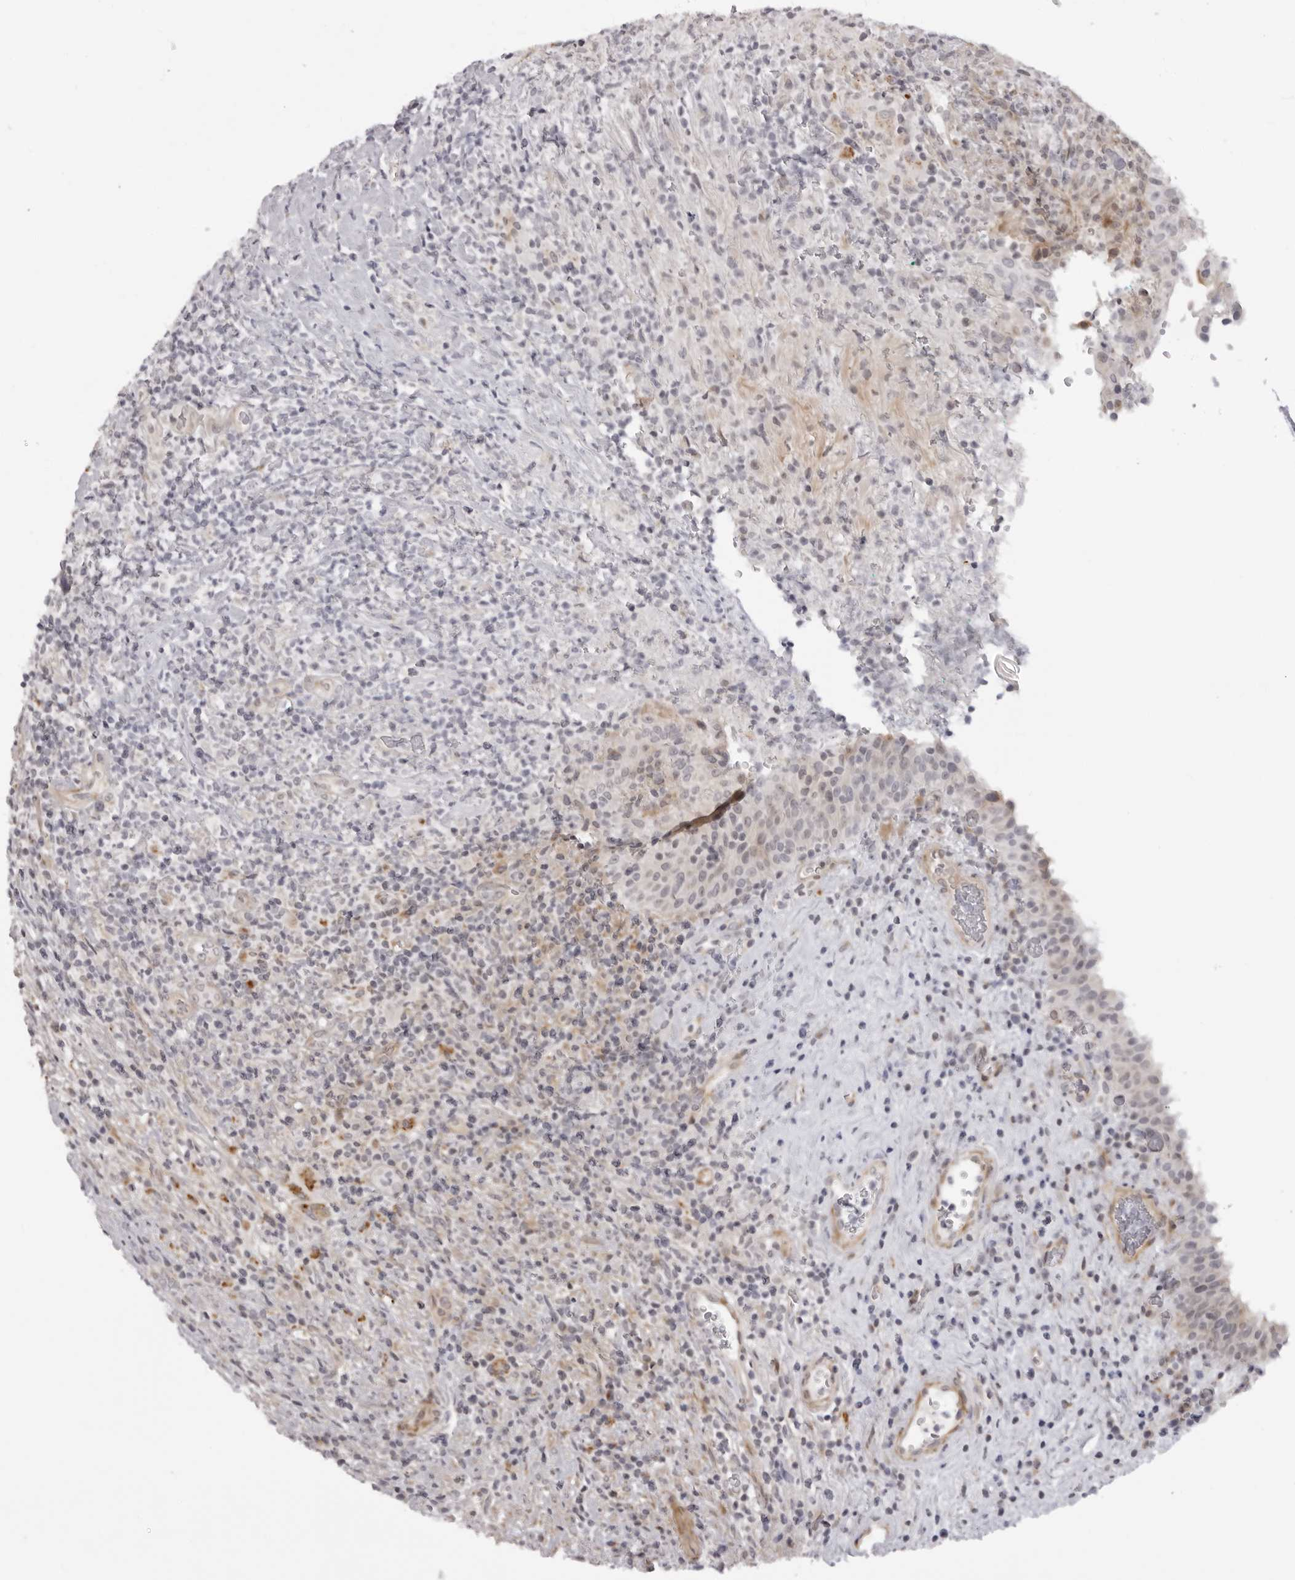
{"staining": {"intensity": "moderate", "quantity": "<25%", "location": "cytoplasmic/membranous"}, "tissue": "urinary bladder", "cell_type": "Urothelial cells", "image_type": "normal", "snomed": [{"axis": "morphology", "description": "Normal tissue, NOS"}, {"axis": "morphology", "description": "Inflammation, NOS"}, {"axis": "topography", "description": "Urinary bladder"}], "caption": "Approximately <25% of urothelial cells in benign urinary bladder demonstrate moderate cytoplasmic/membranous protein staining as visualized by brown immunohistochemical staining.", "gene": "SUGCT", "patient": {"sex": "female", "age": 75}}